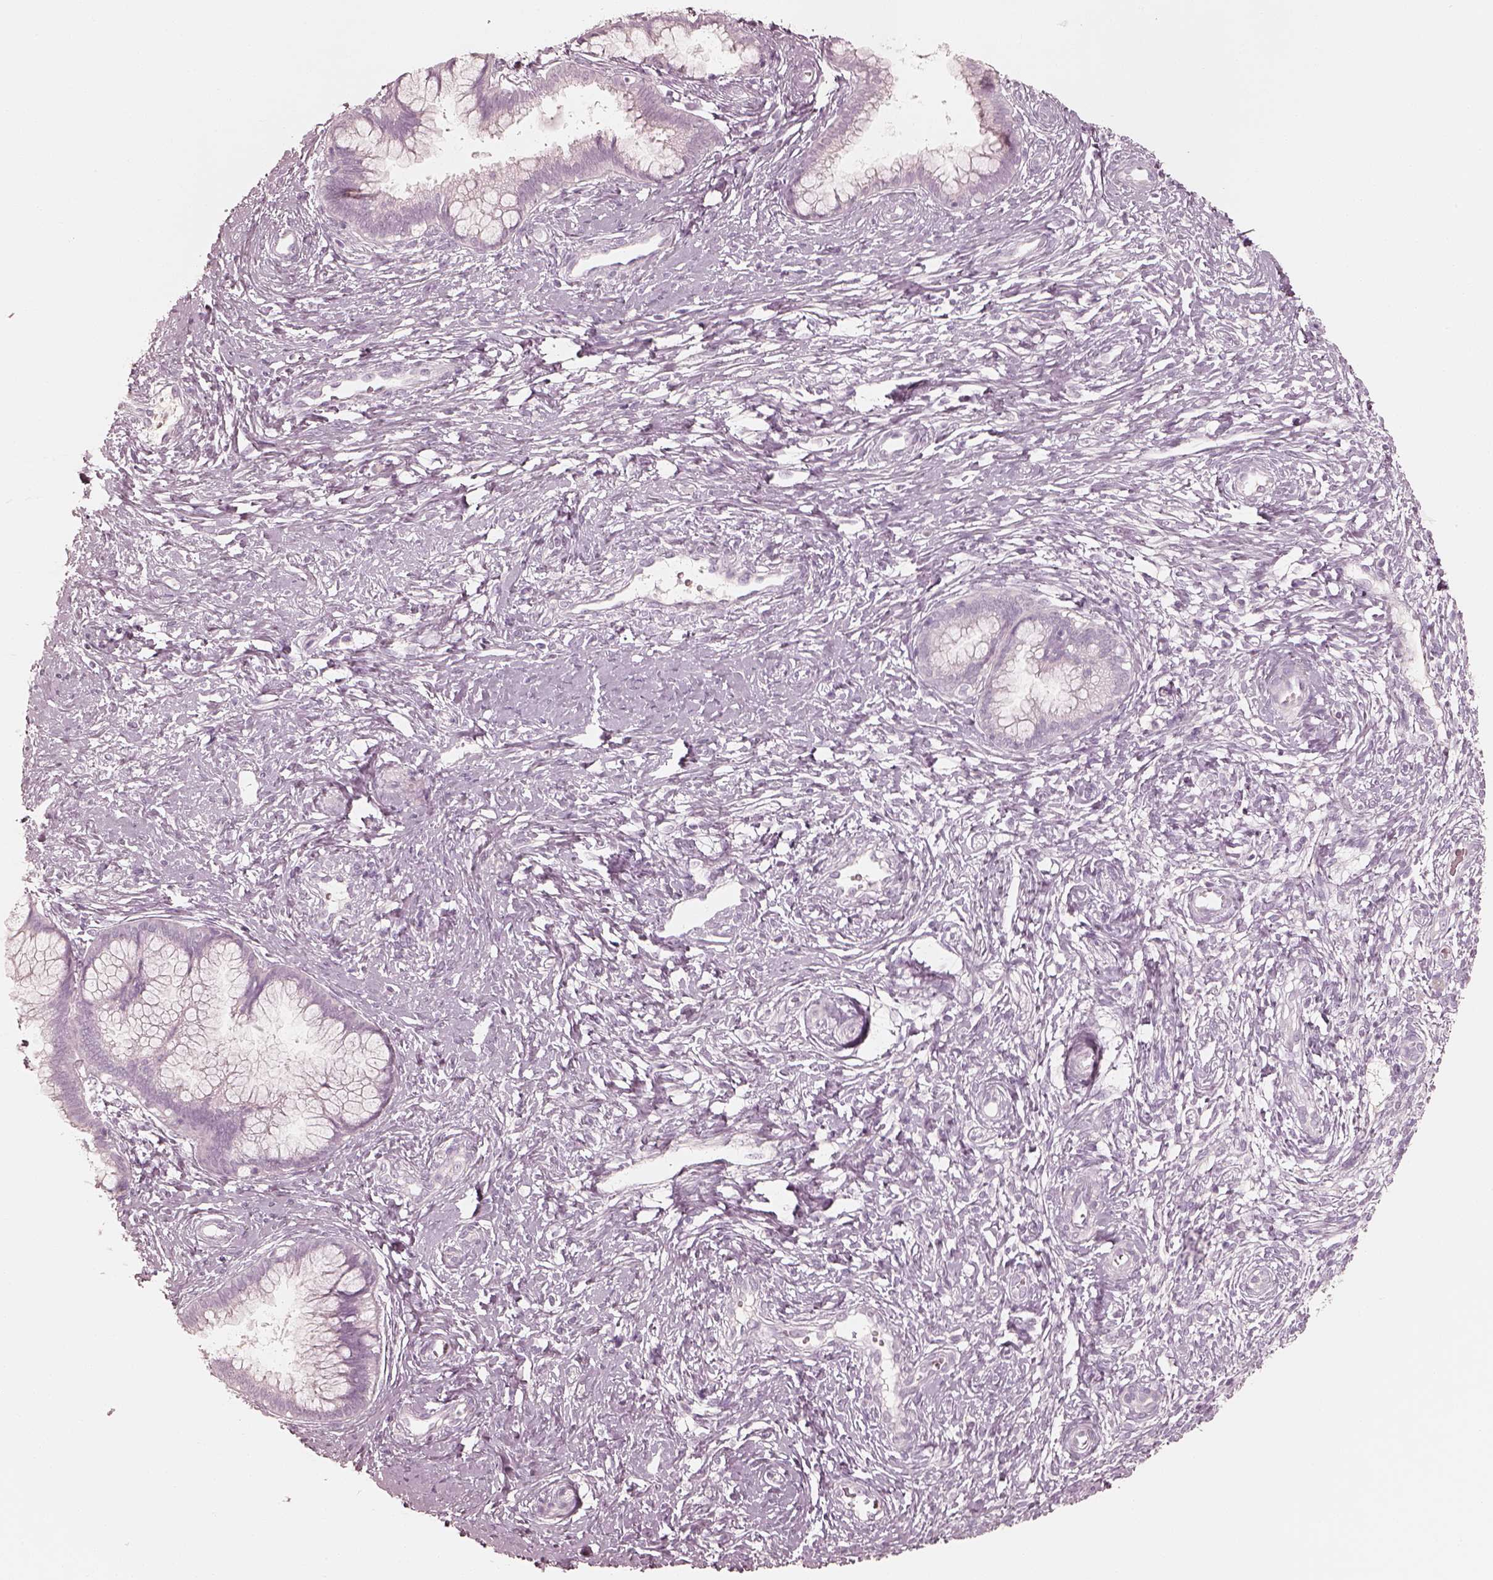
{"staining": {"intensity": "negative", "quantity": "none", "location": "none"}, "tissue": "cervical cancer", "cell_type": "Tumor cells", "image_type": "cancer", "snomed": [{"axis": "morphology", "description": "Squamous cell carcinoma, NOS"}, {"axis": "topography", "description": "Cervix"}], "caption": "Tumor cells show no significant expression in cervical cancer.", "gene": "KRT82", "patient": {"sex": "female", "age": 32}}